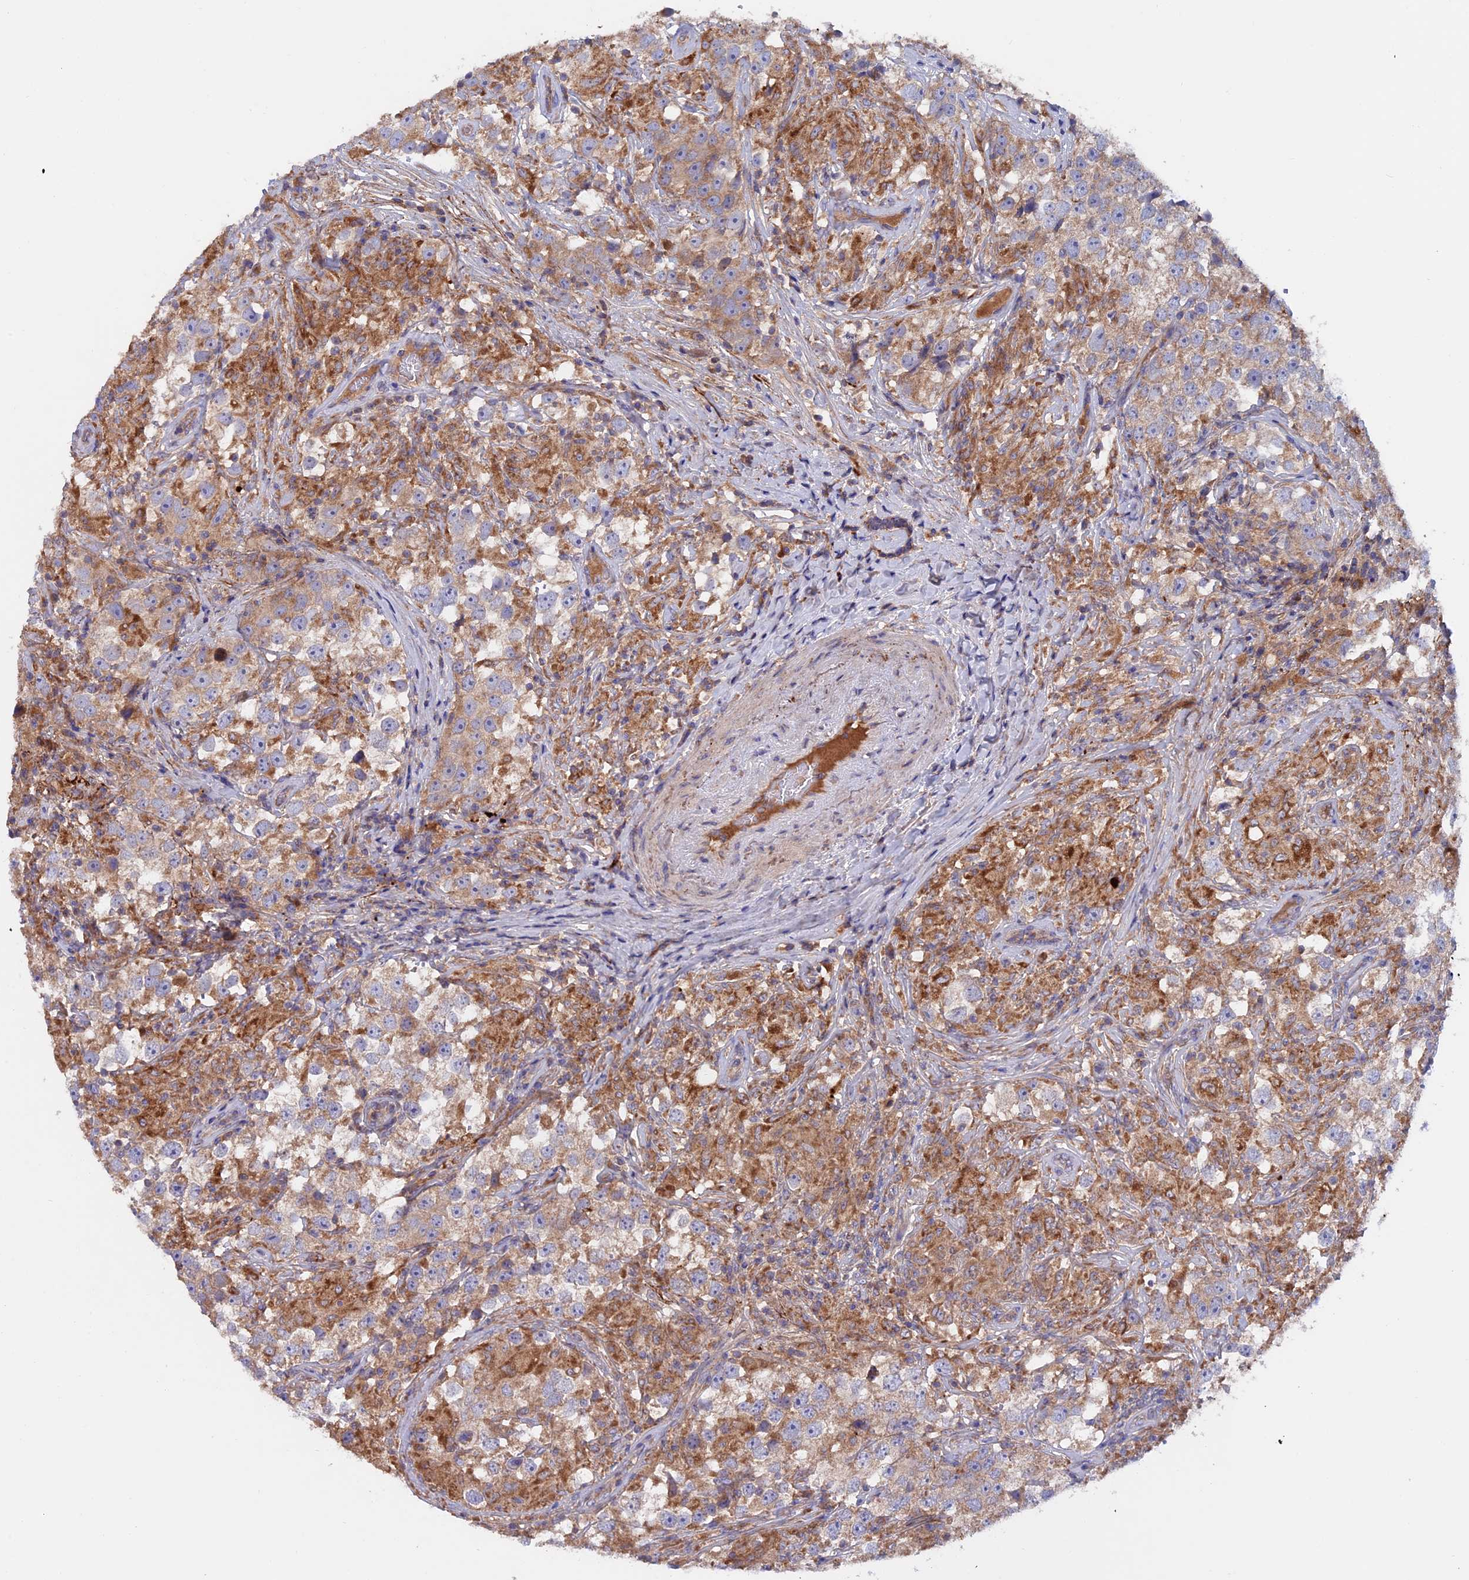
{"staining": {"intensity": "moderate", "quantity": ">75%", "location": "cytoplasmic/membranous"}, "tissue": "testis cancer", "cell_type": "Tumor cells", "image_type": "cancer", "snomed": [{"axis": "morphology", "description": "Seminoma, NOS"}, {"axis": "topography", "description": "Testis"}], "caption": "Immunohistochemical staining of human testis cancer (seminoma) displays medium levels of moderate cytoplasmic/membranous protein positivity in about >75% of tumor cells.", "gene": "PTPN9", "patient": {"sex": "male", "age": 46}}